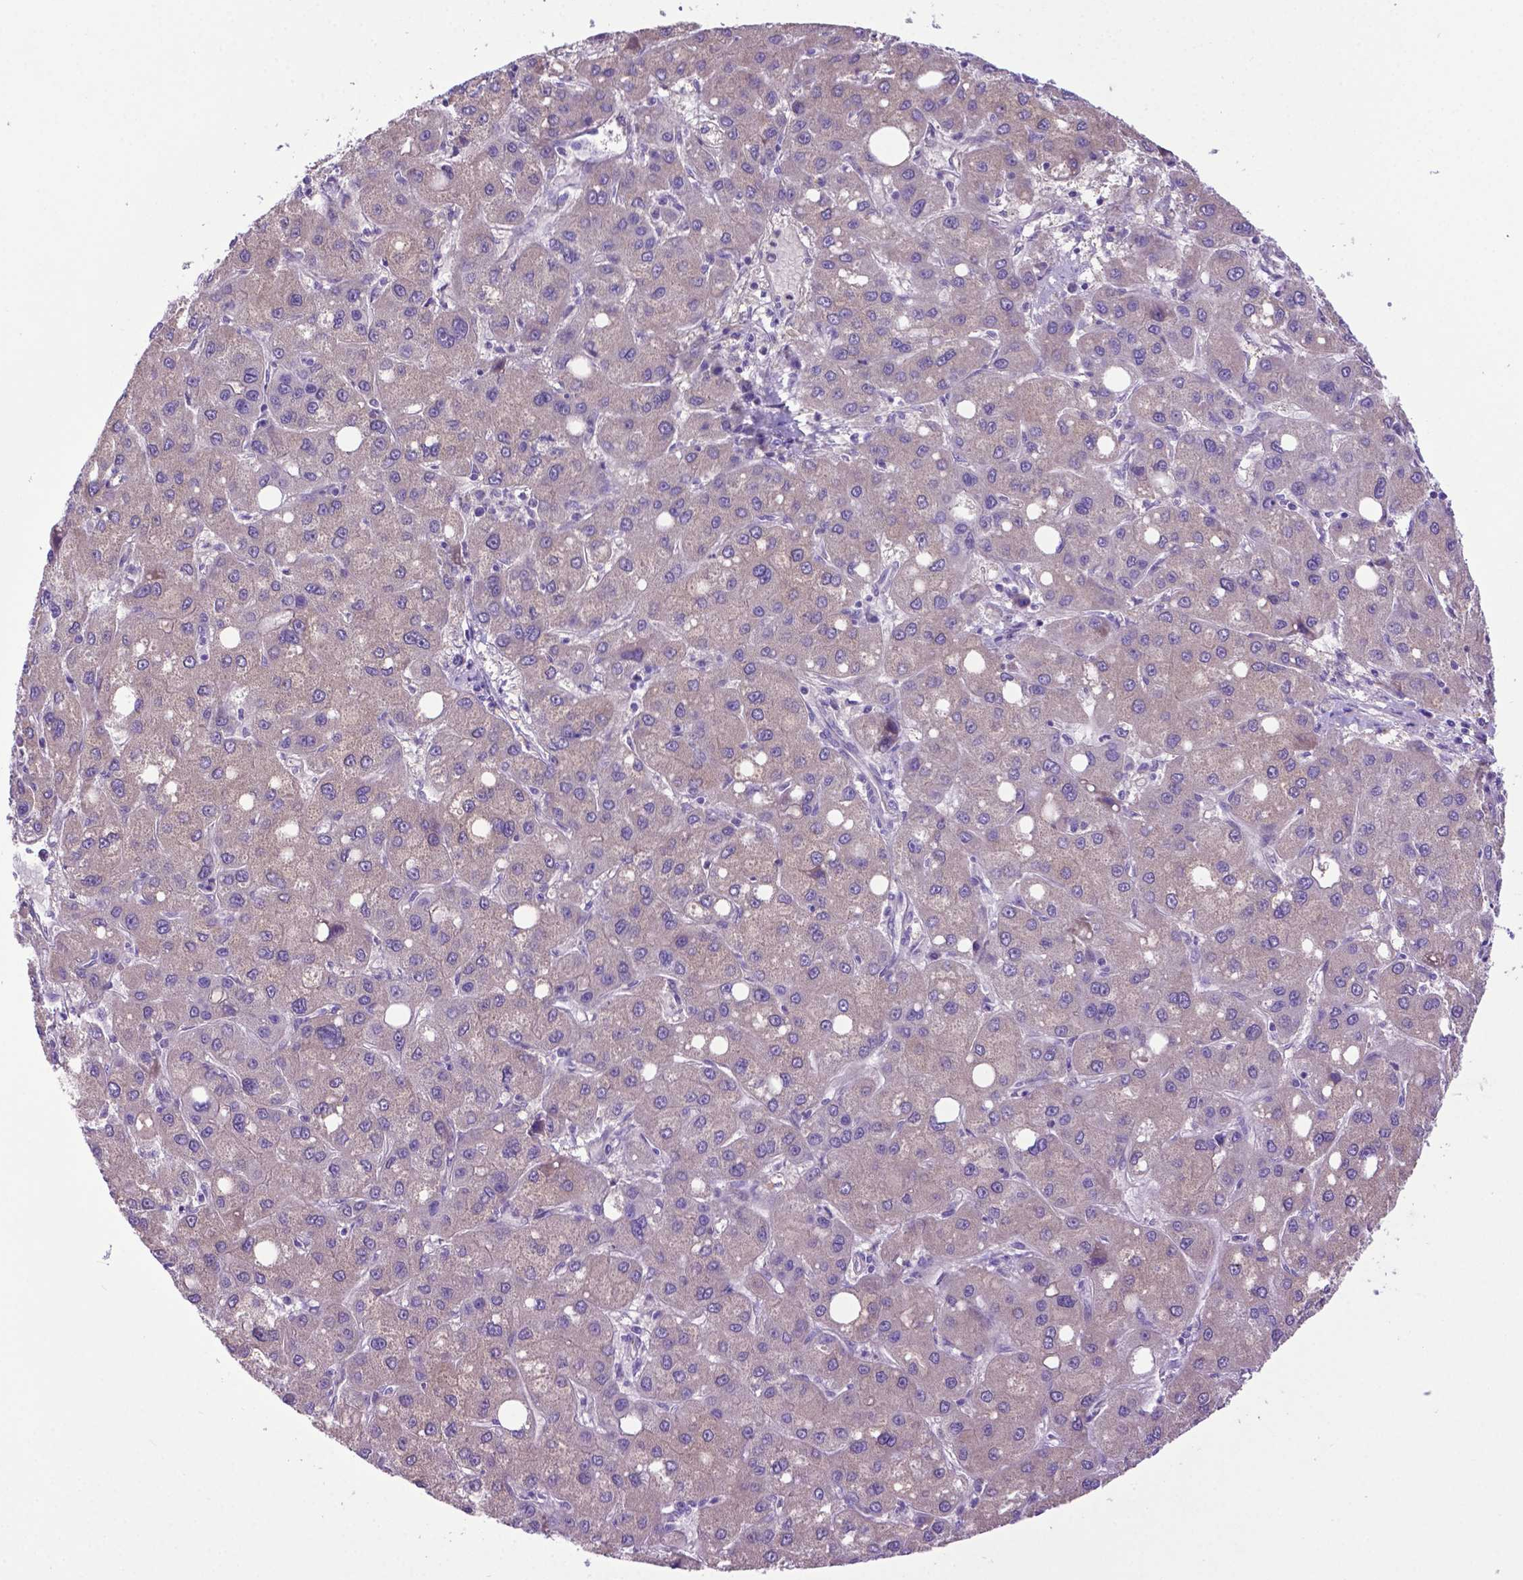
{"staining": {"intensity": "negative", "quantity": "none", "location": "none"}, "tissue": "liver cancer", "cell_type": "Tumor cells", "image_type": "cancer", "snomed": [{"axis": "morphology", "description": "Carcinoma, Hepatocellular, NOS"}, {"axis": "topography", "description": "Liver"}], "caption": "Liver cancer (hepatocellular carcinoma) was stained to show a protein in brown. There is no significant expression in tumor cells.", "gene": "ADRA2B", "patient": {"sex": "male", "age": 73}}